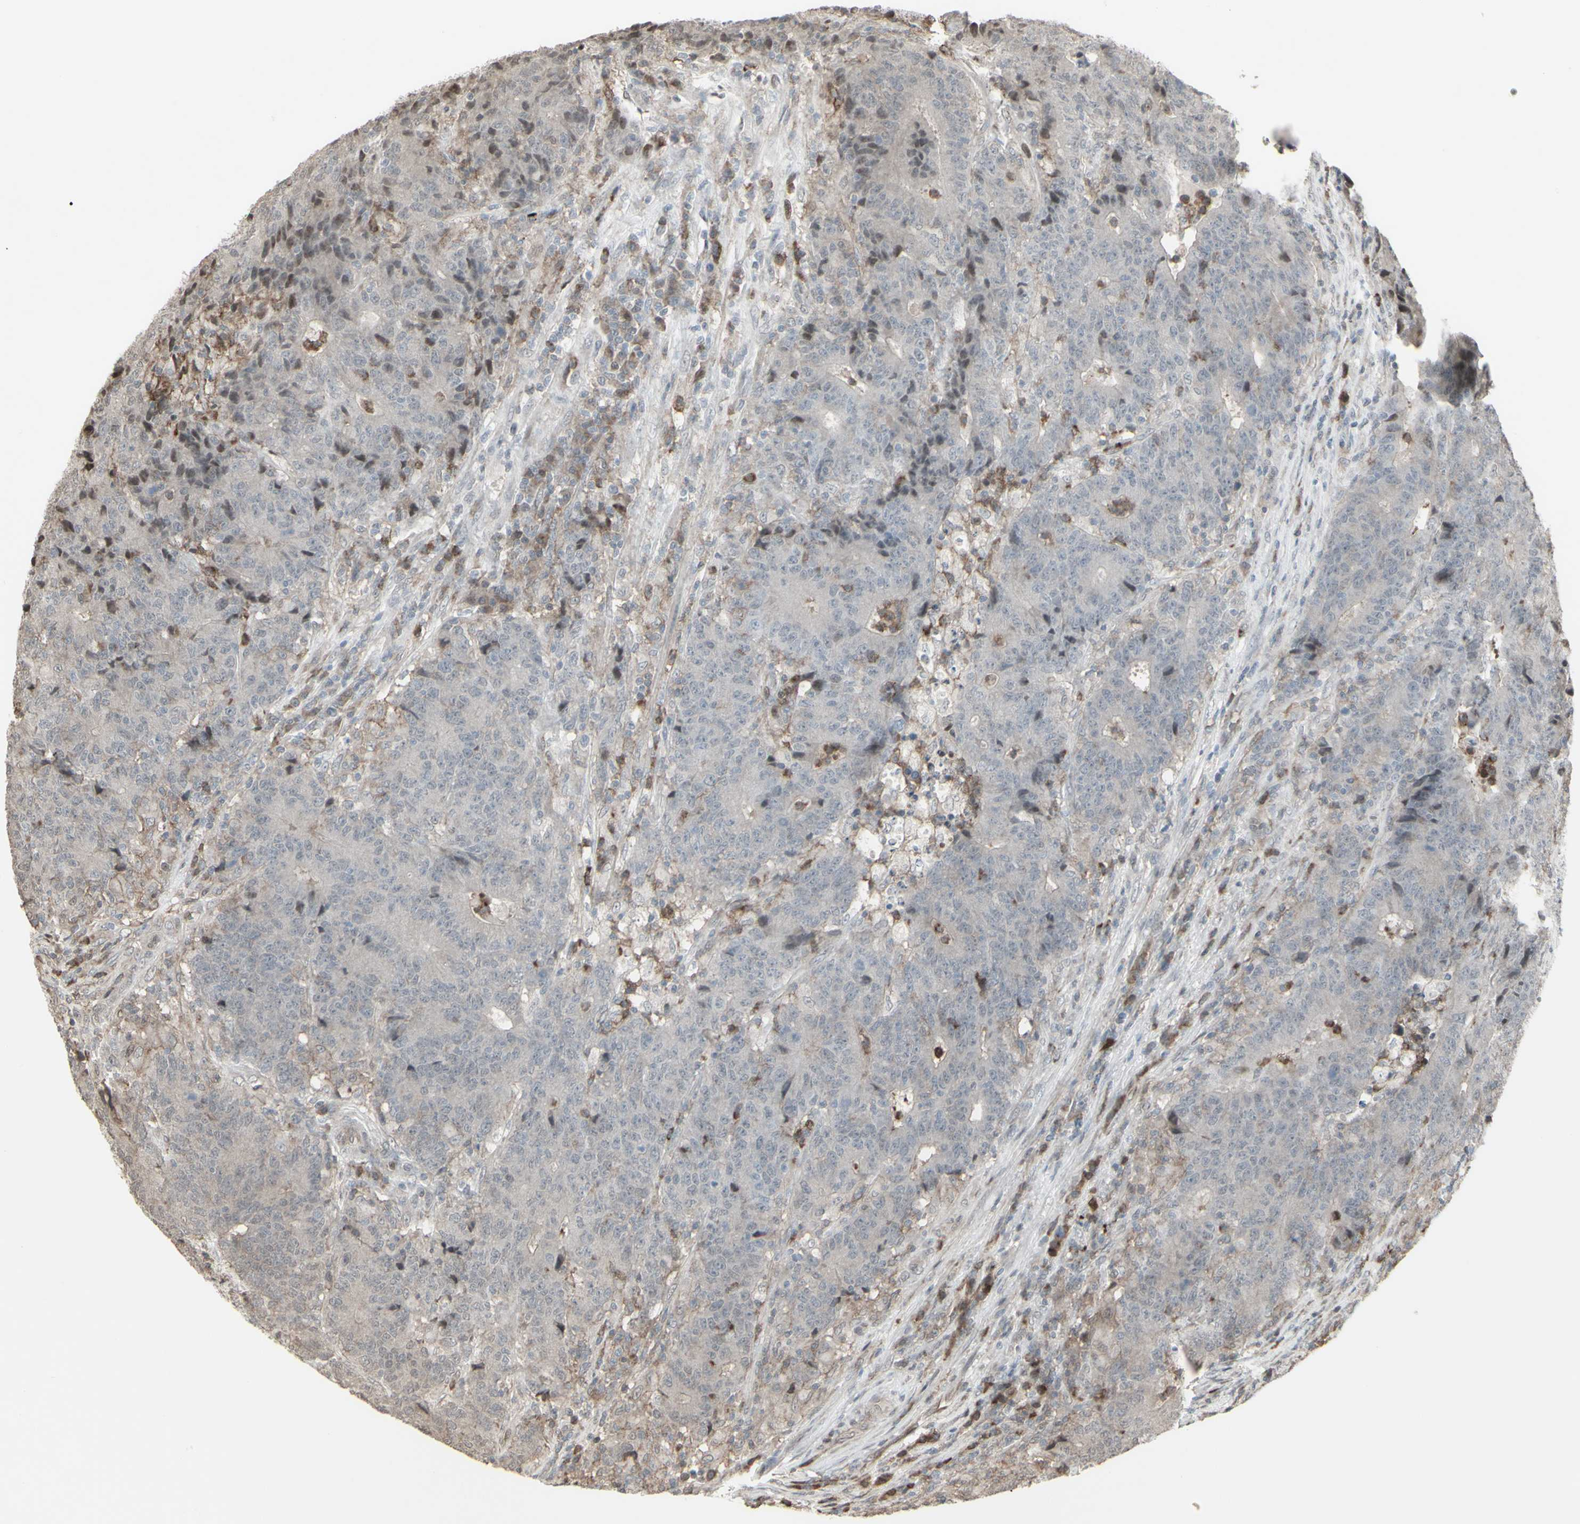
{"staining": {"intensity": "negative", "quantity": "none", "location": "none"}, "tissue": "colorectal cancer", "cell_type": "Tumor cells", "image_type": "cancer", "snomed": [{"axis": "morphology", "description": "Normal tissue, NOS"}, {"axis": "morphology", "description": "Adenocarcinoma, NOS"}, {"axis": "topography", "description": "Colon"}], "caption": "The photomicrograph shows no staining of tumor cells in colorectal cancer.", "gene": "CD33", "patient": {"sex": "female", "age": 75}}